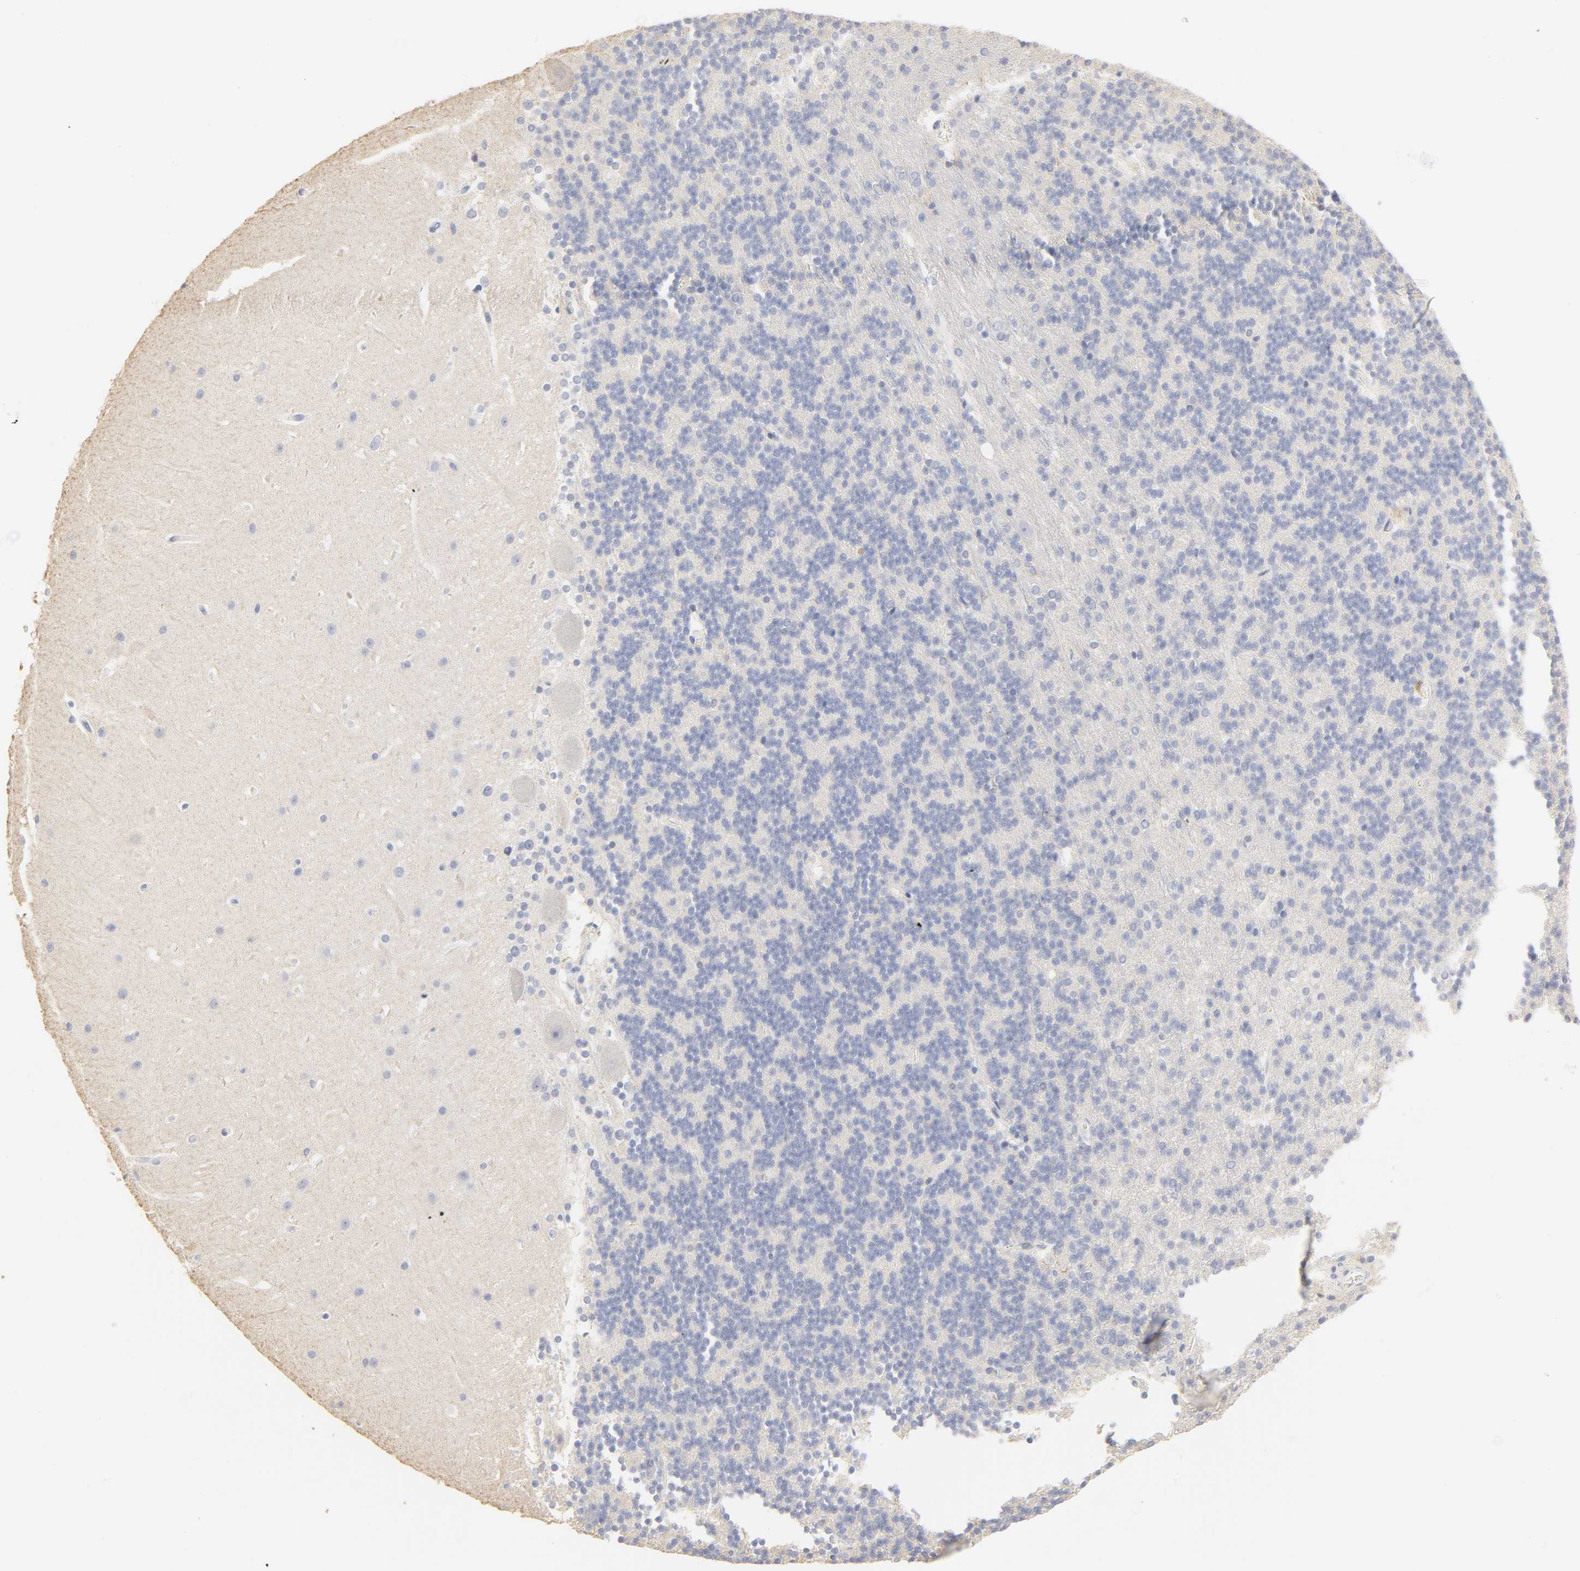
{"staining": {"intensity": "negative", "quantity": "none", "location": "none"}, "tissue": "cerebellum", "cell_type": "Cells in granular layer", "image_type": "normal", "snomed": [{"axis": "morphology", "description": "Normal tissue, NOS"}, {"axis": "topography", "description": "Cerebellum"}], "caption": "High magnification brightfield microscopy of normal cerebellum stained with DAB (brown) and counterstained with hematoxylin (blue): cells in granular layer show no significant expression. Nuclei are stained in blue.", "gene": "FCGBP", "patient": {"sex": "female", "age": 19}}